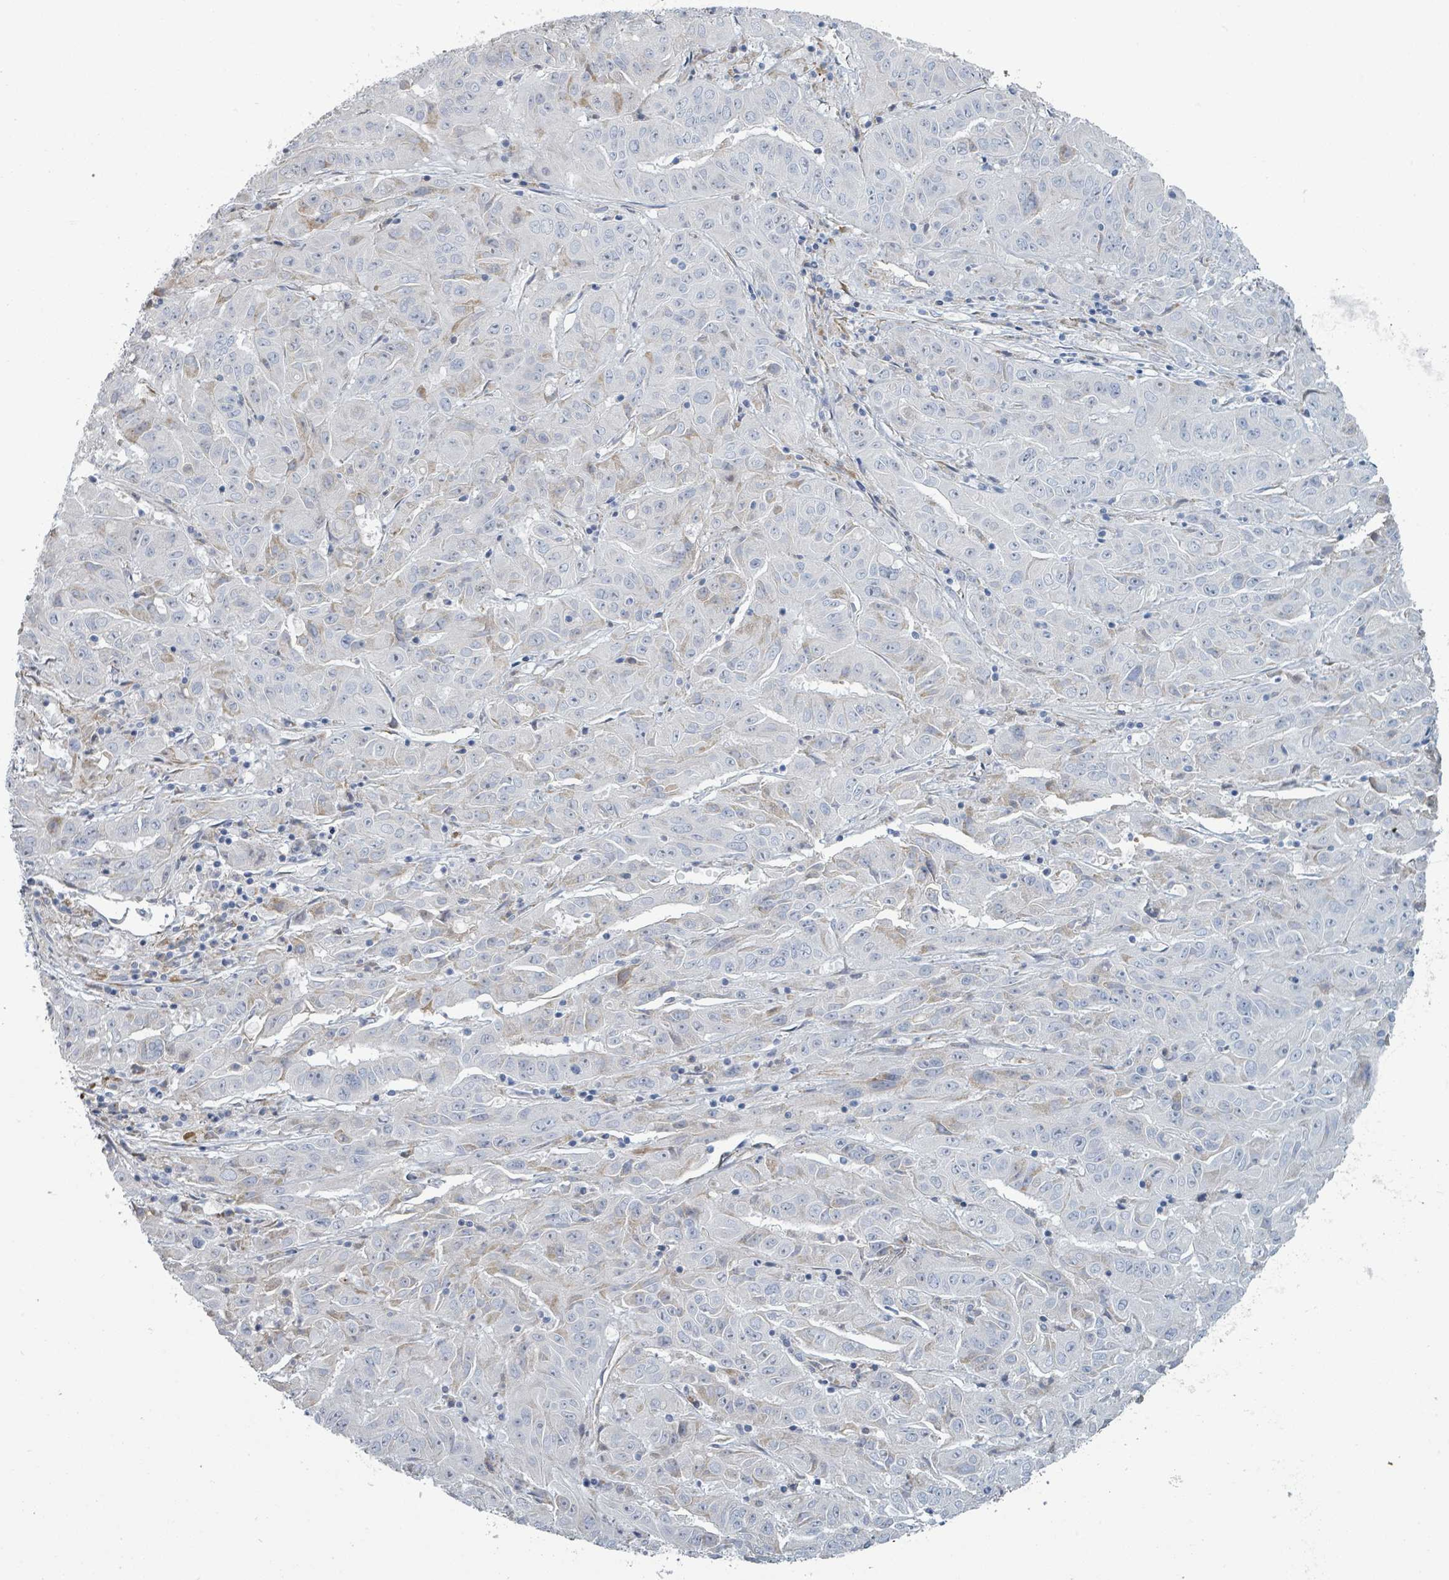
{"staining": {"intensity": "negative", "quantity": "none", "location": "none"}, "tissue": "pancreatic cancer", "cell_type": "Tumor cells", "image_type": "cancer", "snomed": [{"axis": "morphology", "description": "Adenocarcinoma, NOS"}, {"axis": "topography", "description": "Pancreas"}], "caption": "High magnification brightfield microscopy of pancreatic cancer stained with DAB (brown) and counterstained with hematoxylin (blue): tumor cells show no significant positivity.", "gene": "RAB33B", "patient": {"sex": "male", "age": 63}}